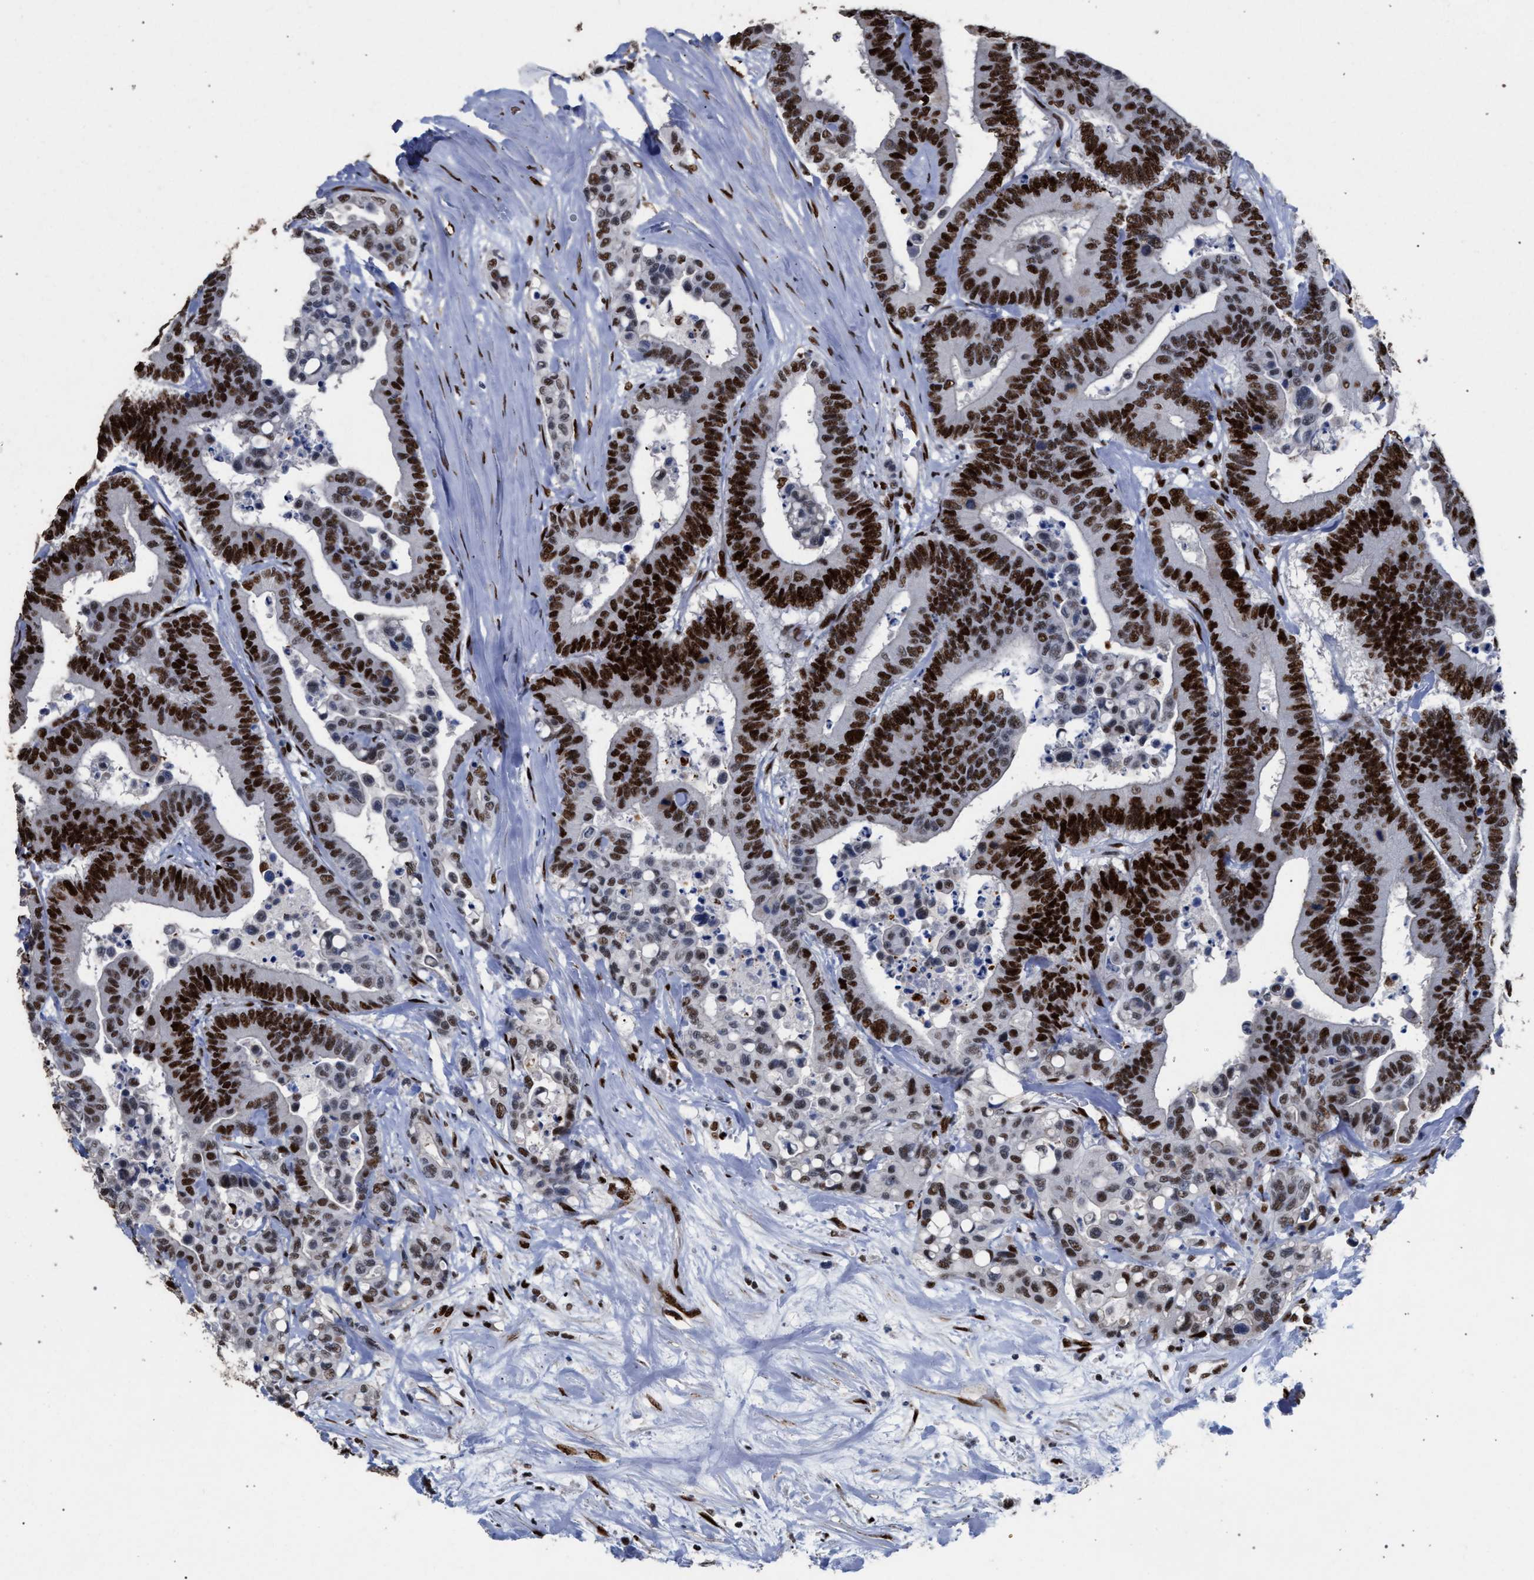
{"staining": {"intensity": "strong", "quantity": ">75%", "location": "nuclear"}, "tissue": "colorectal cancer", "cell_type": "Tumor cells", "image_type": "cancer", "snomed": [{"axis": "morphology", "description": "Normal tissue, NOS"}, {"axis": "morphology", "description": "Adenocarcinoma, NOS"}, {"axis": "topography", "description": "Colon"}], "caption": "Protein staining reveals strong nuclear expression in about >75% of tumor cells in colorectal adenocarcinoma.", "gene": "TP53BP1", "patient": {"sex": "male", "age": 82}}